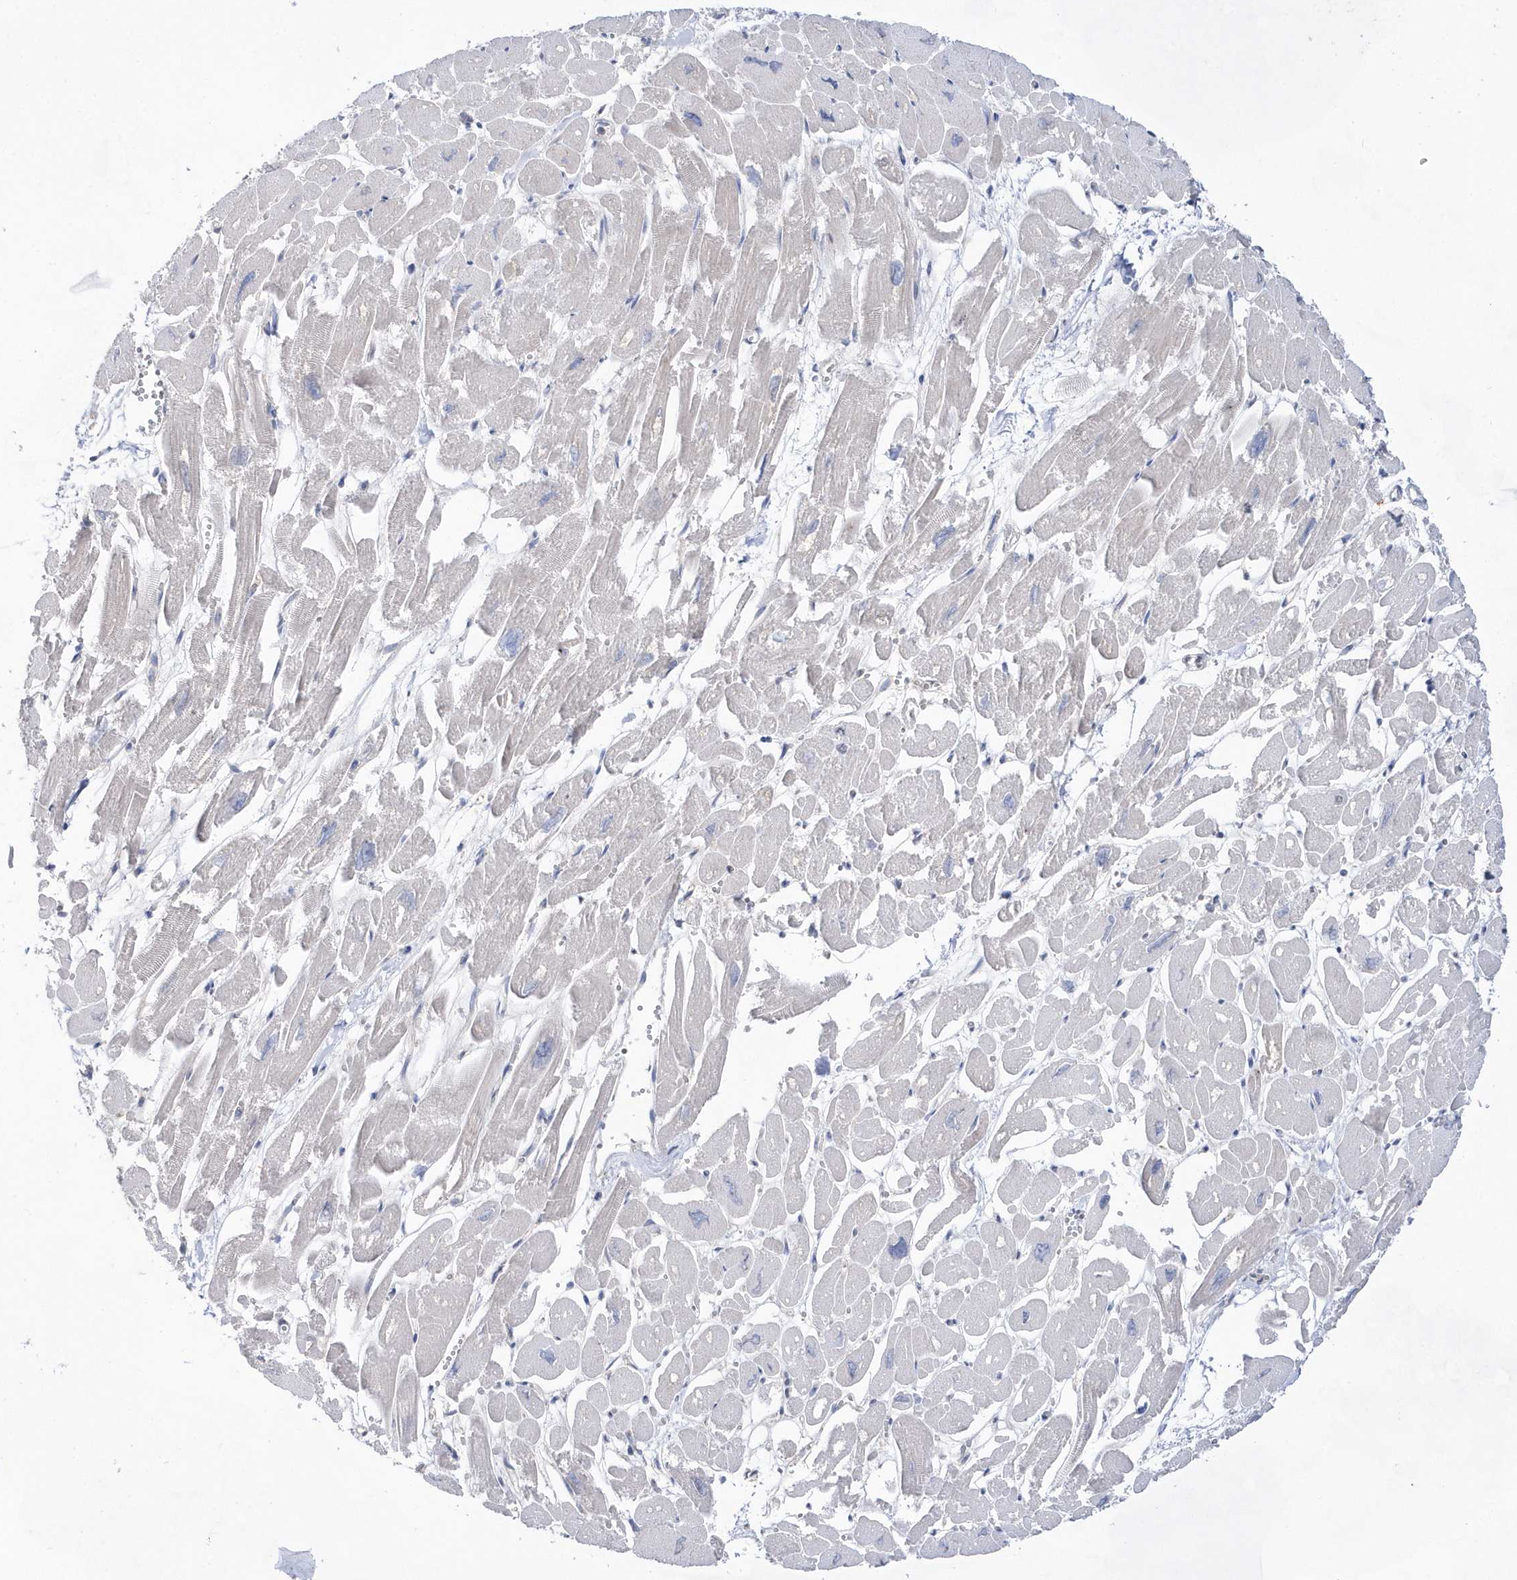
{"staining": {"intensity": "weak", "quantity": "<25%", "location": "cytoplasmic/membranous"}, "tissue": "heart muscle", "cell_type": "Cardiomyocytes", "image_type": "normal", "snomed": [{"axis": "morphology", "description": "Normal tissue, NOS"}, {"axis": "topography", "description": "Heart"}], "caption": "Immunohistochemistry (IHC) of normal heart muscle displays no positivity in cardiomyocytes. The staining was performed using DAB (3,3'-diaminobenzidine) to visualize the protein expression in brown, while the nuclei were stained in blue with hematoxylin (Magnification: 20x).", "gene": "BDH2", "patient": {"sex": "male", "age": 54}}